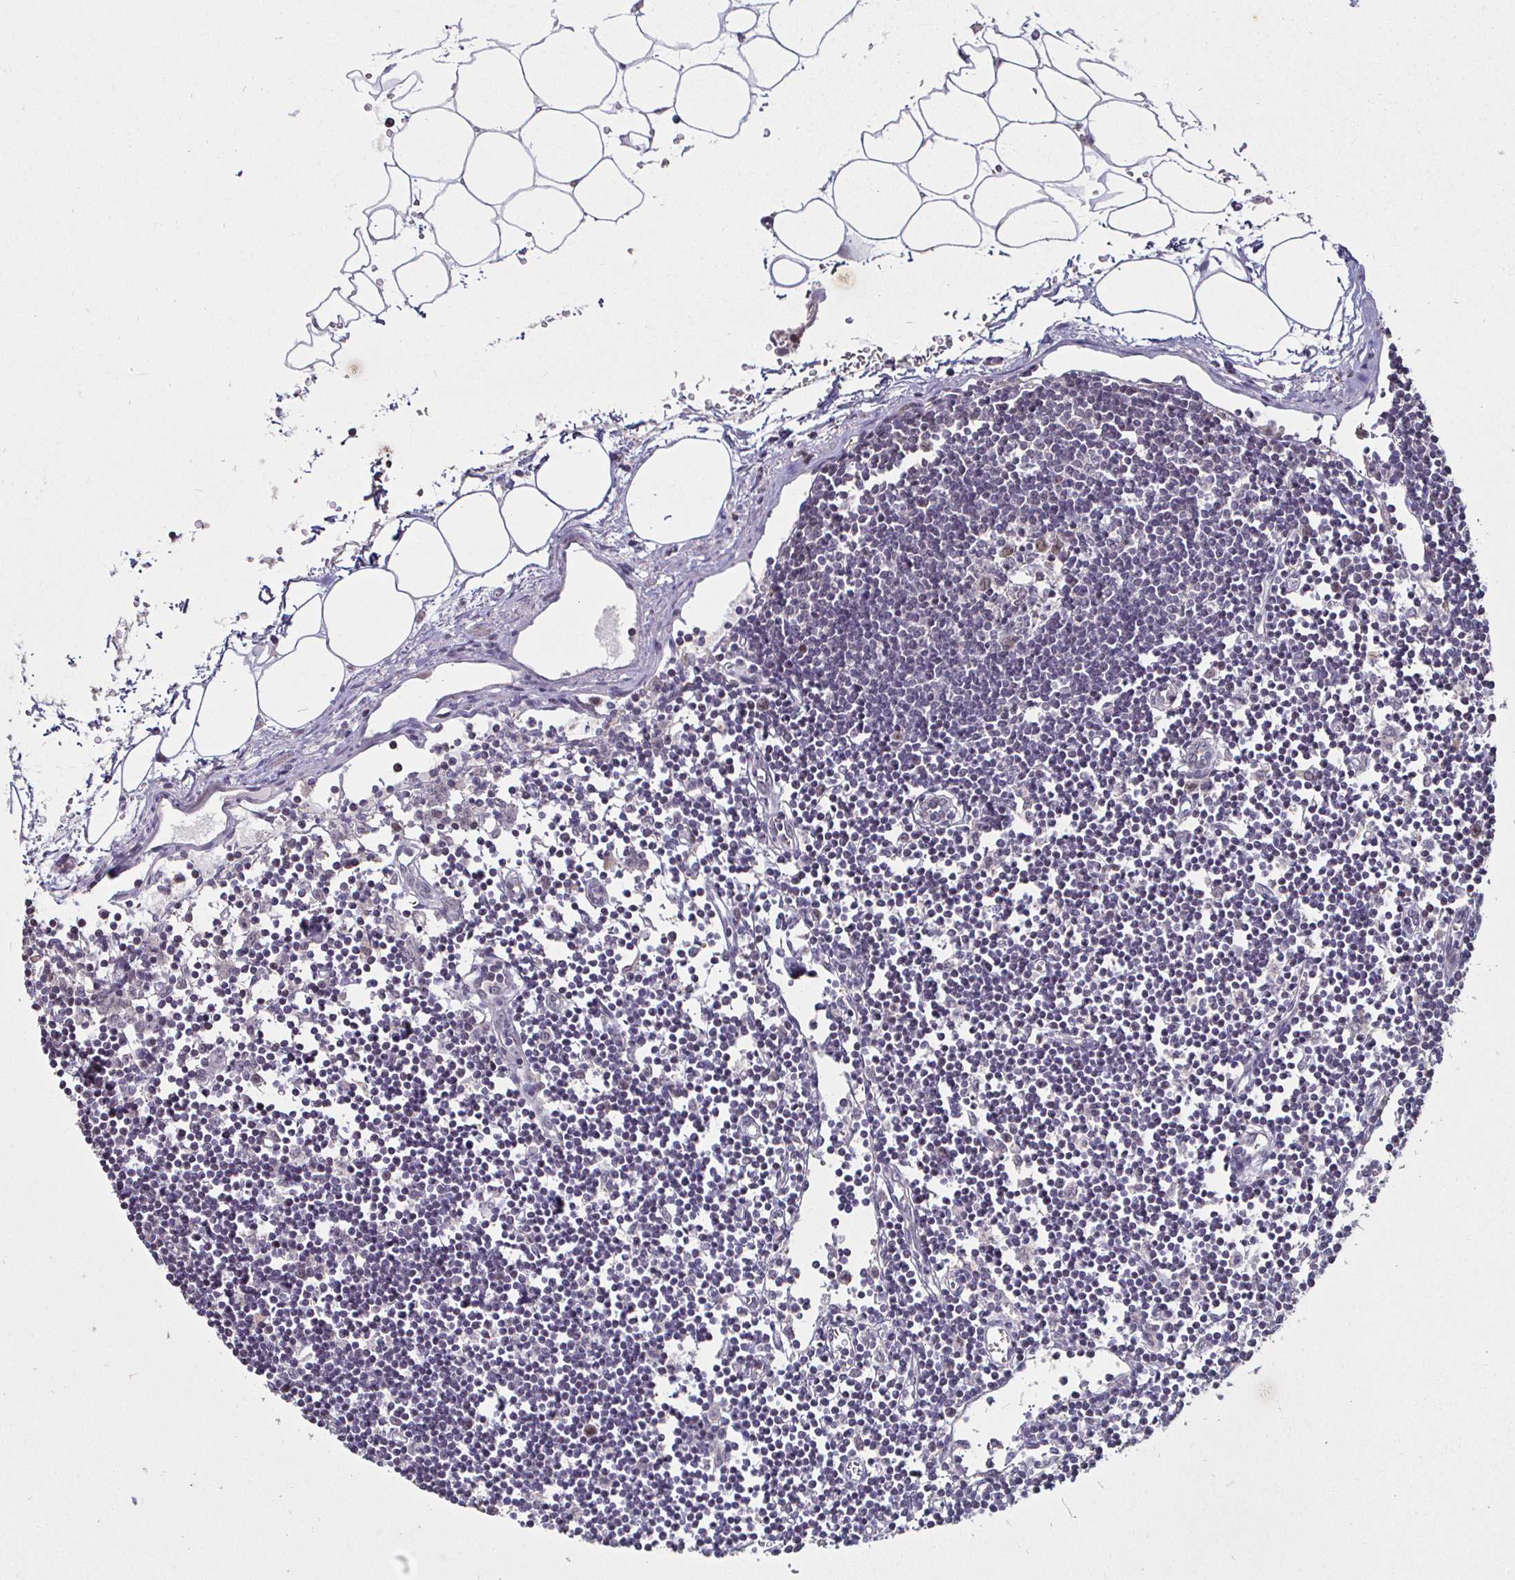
{"staining": {"intensity": "moderate", "quantity": "<25%", "location": "nuclear"}, "tissue": "lymph node", "cell_type": "Germinal center cells", "image_type": "normal", "snomed": [{"axis": "morphology", "description": "Normal tissue, NOS"}, {"axis": "topography", "description": "Lymph node"}], "caption": "Germinal center cells demonstrate low levels of moderate nuclear positivity in approximately <25% of cells in benign human lymph node.", "gene": "MLH1", "patient": {"sex": "female", "age": 65}}